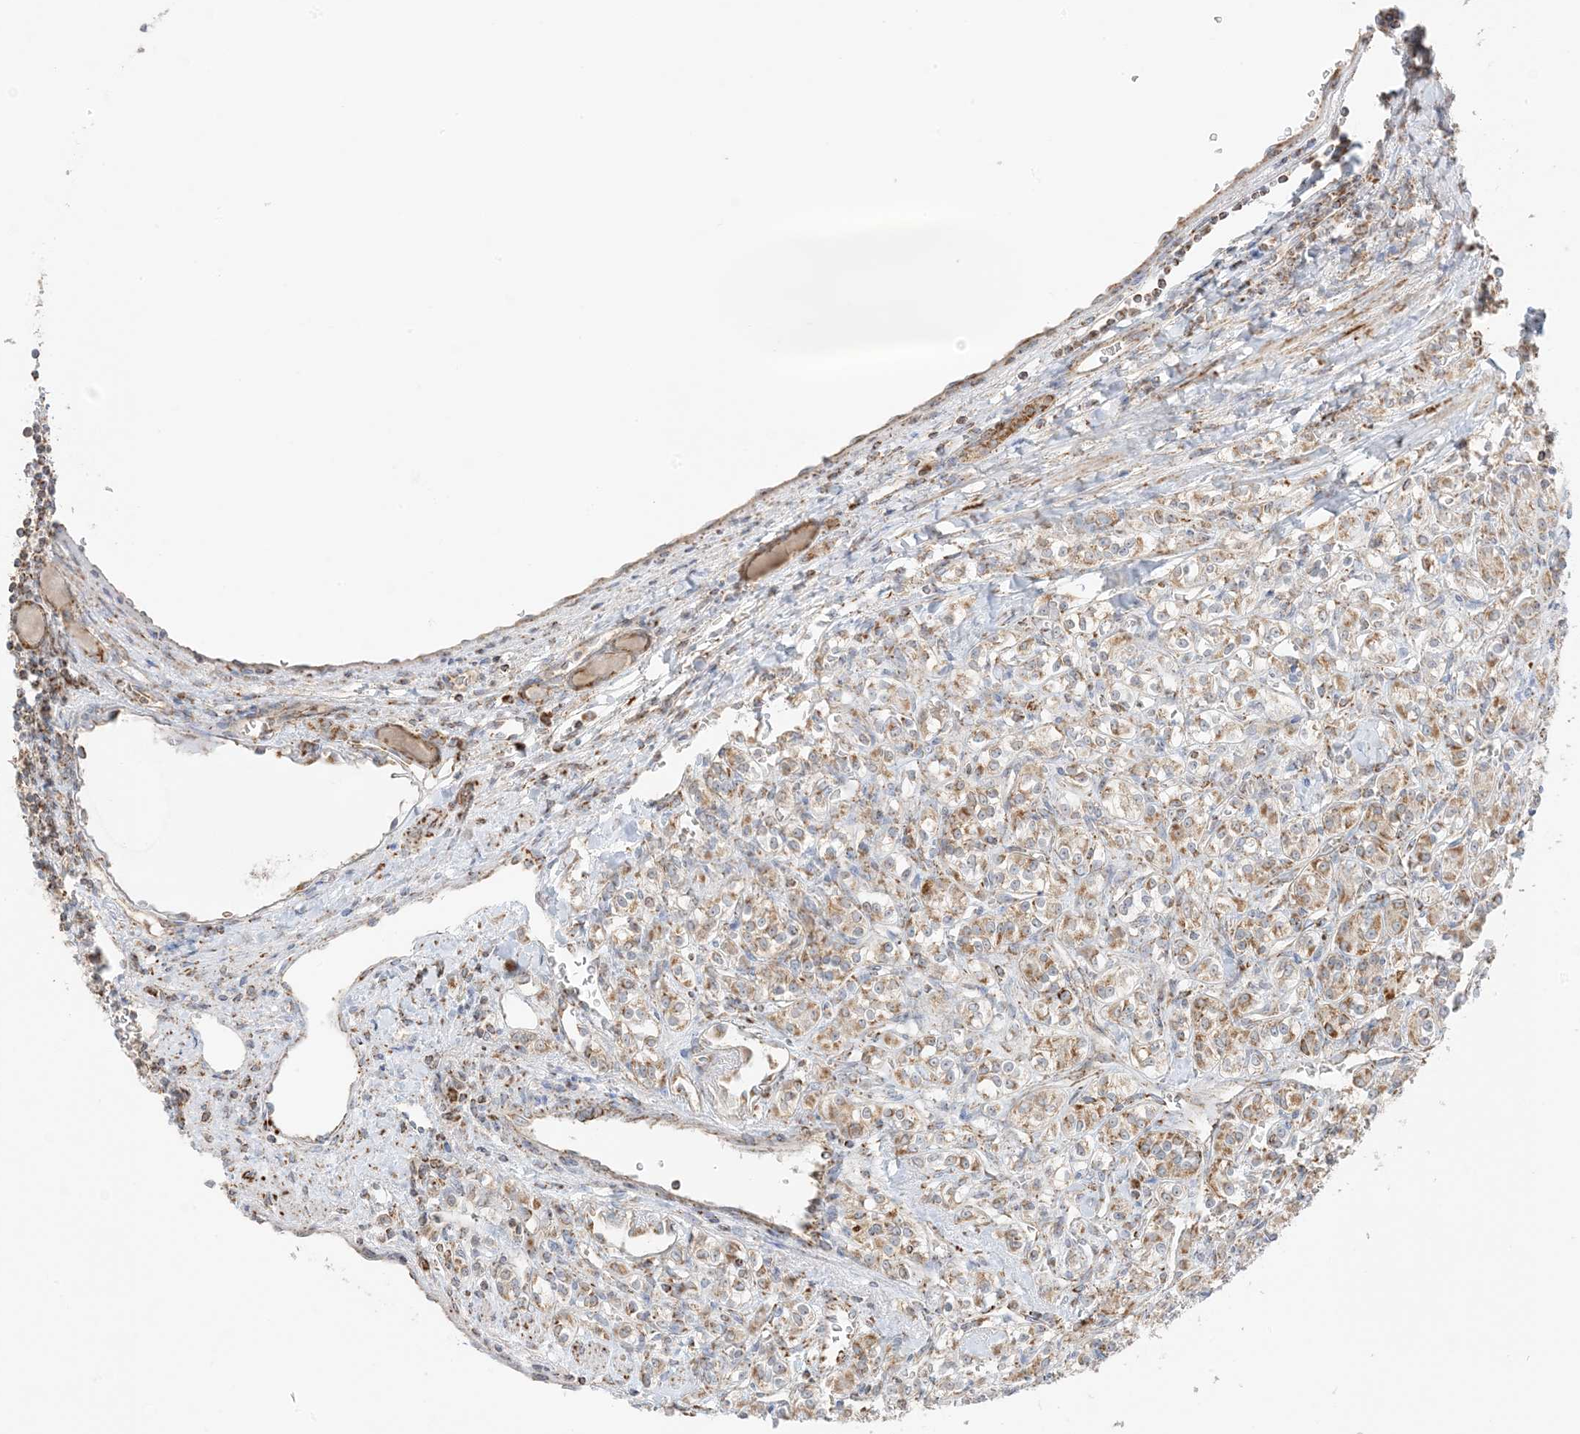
{"staining": {"intensity": "moderate", "quantity": ">75%", "location": "cytoplasmic/membranous"}, "tissue": "renal cancer", "cell_type": "Tumor cells", "image_type": "cancer", "snomed": [{"axis": "morphology", "description": "Adenocarcinoma, NOS"}, {"axis": "topography", "description": "Kidney"}], "caption": "Renal cancer was stained to show a protein in brown. There is medium levels of moderate cytoplasmic/membranous staining in about >75% of tumor cells.", "gene": "SLC25A12", "patient": {"sex": "male", "age": 77}}